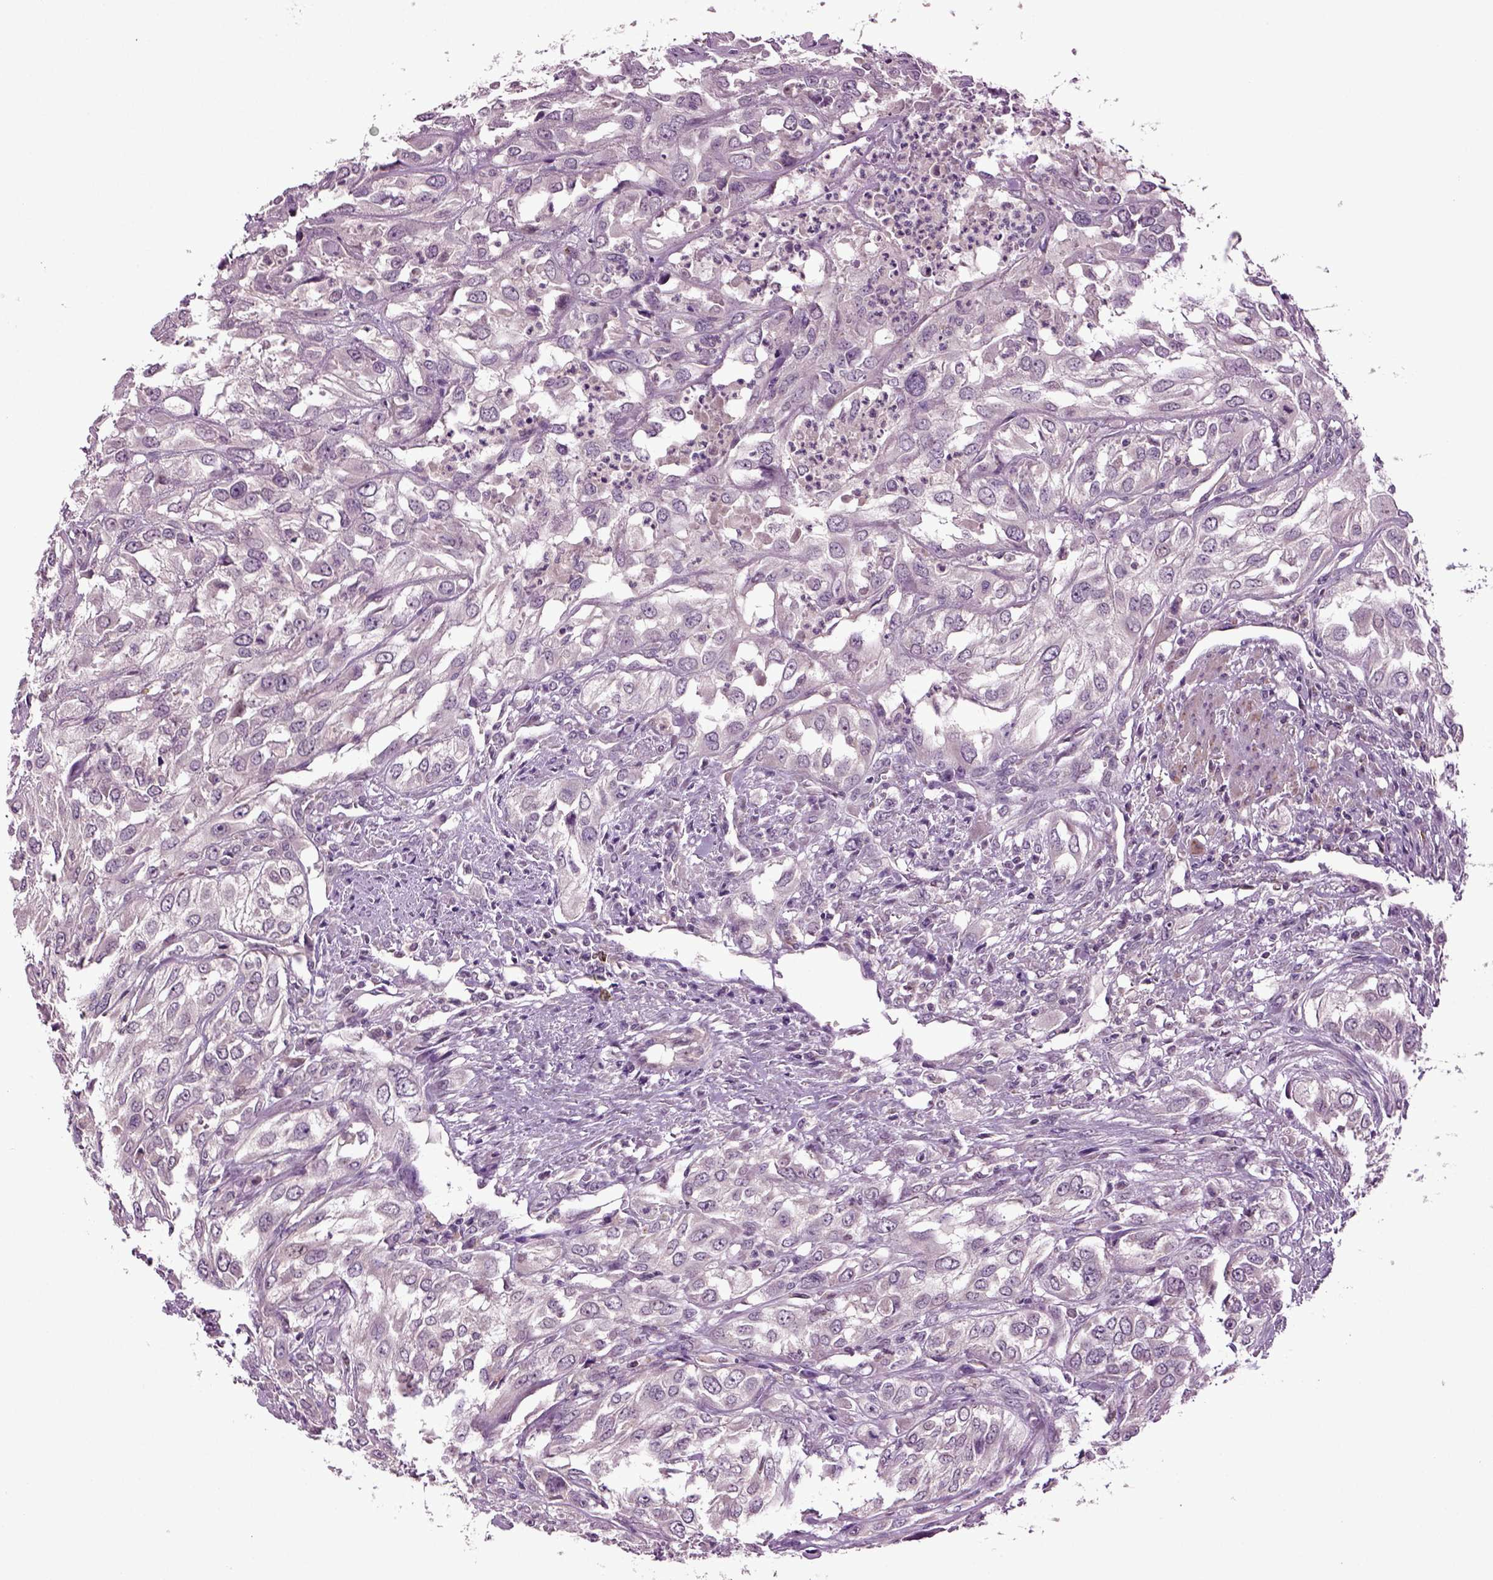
{"staining": {"intensity": "negative", "quantity": "none", "location": "none"}, "tissue": "urothelial cancer", "cell_type": "Tumor cells", "image_type": "cancer", "snomed": [{"axis": "morphology", "description": "Urothelial carcinoma, High grade"}, {"axis": "topography", "description": "Urinary bladder"}], "caption": "Immunohistochemistry (IHC) of human high-grade urothelial carcinoma reveals no expression in tumor cells.", "gene": "SLC17A6", "patient": {"sex": "male", "age": 67}}